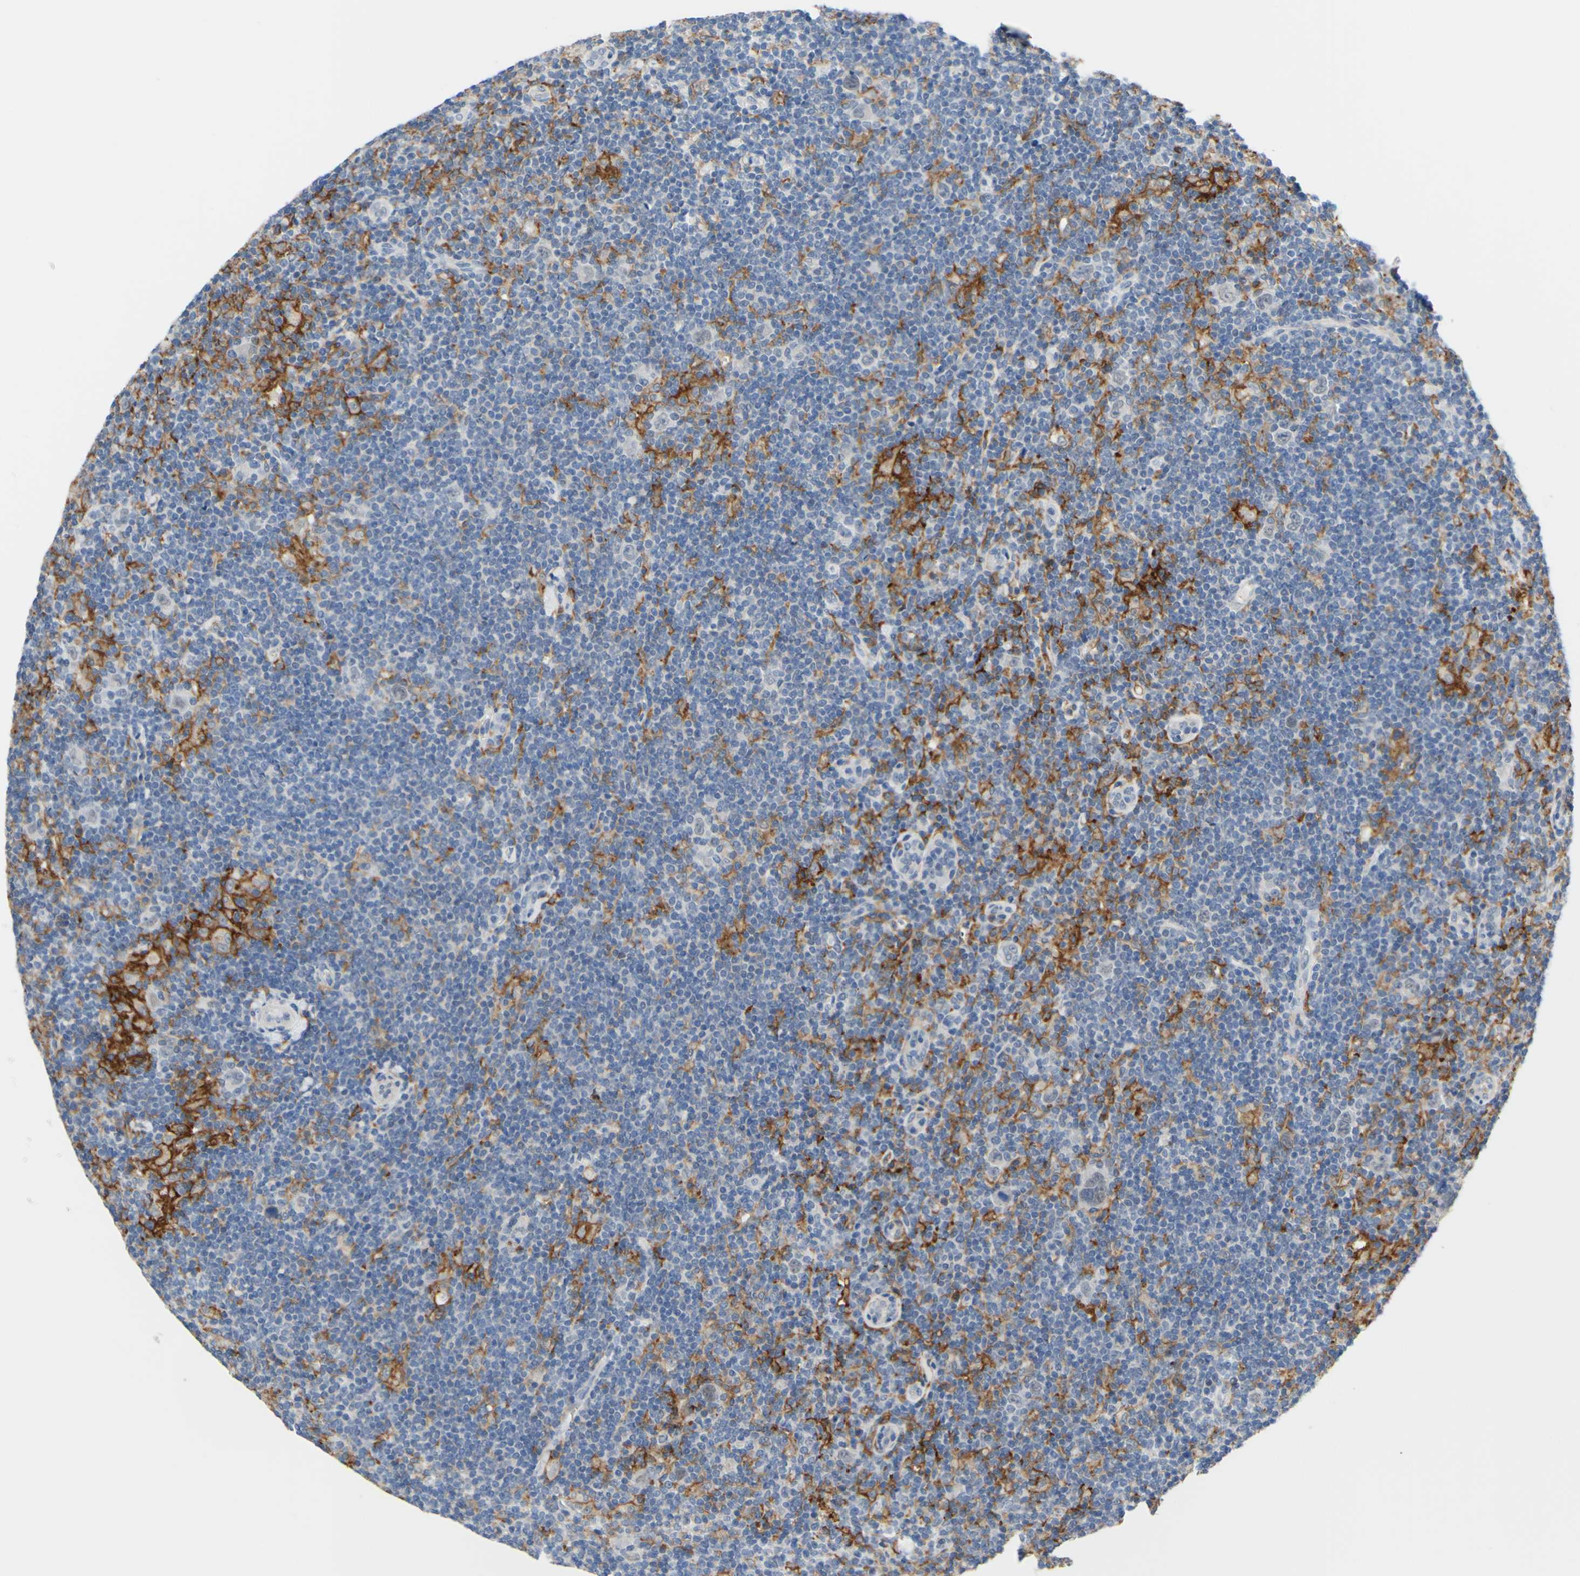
{"staining": {"intensity": "negative", "quantity": "none", "location": "none"}, "tissue": "lymphoma", "cell_type": "Tumor cells", "image_type": "cancer", "snomed": [{"axis": "morphology", "description": "Hodgkin's disease, NOS"}, {"axis": "topography", "description": "Lymph node"}], "caption": "An immunohistochemistry image of Hodgkin's disease is shown. There is no staining in tumor cells of Hodgkin's disease.", "gene": "FCGR2A", "patient": {"sex": "female", "age": 57}}